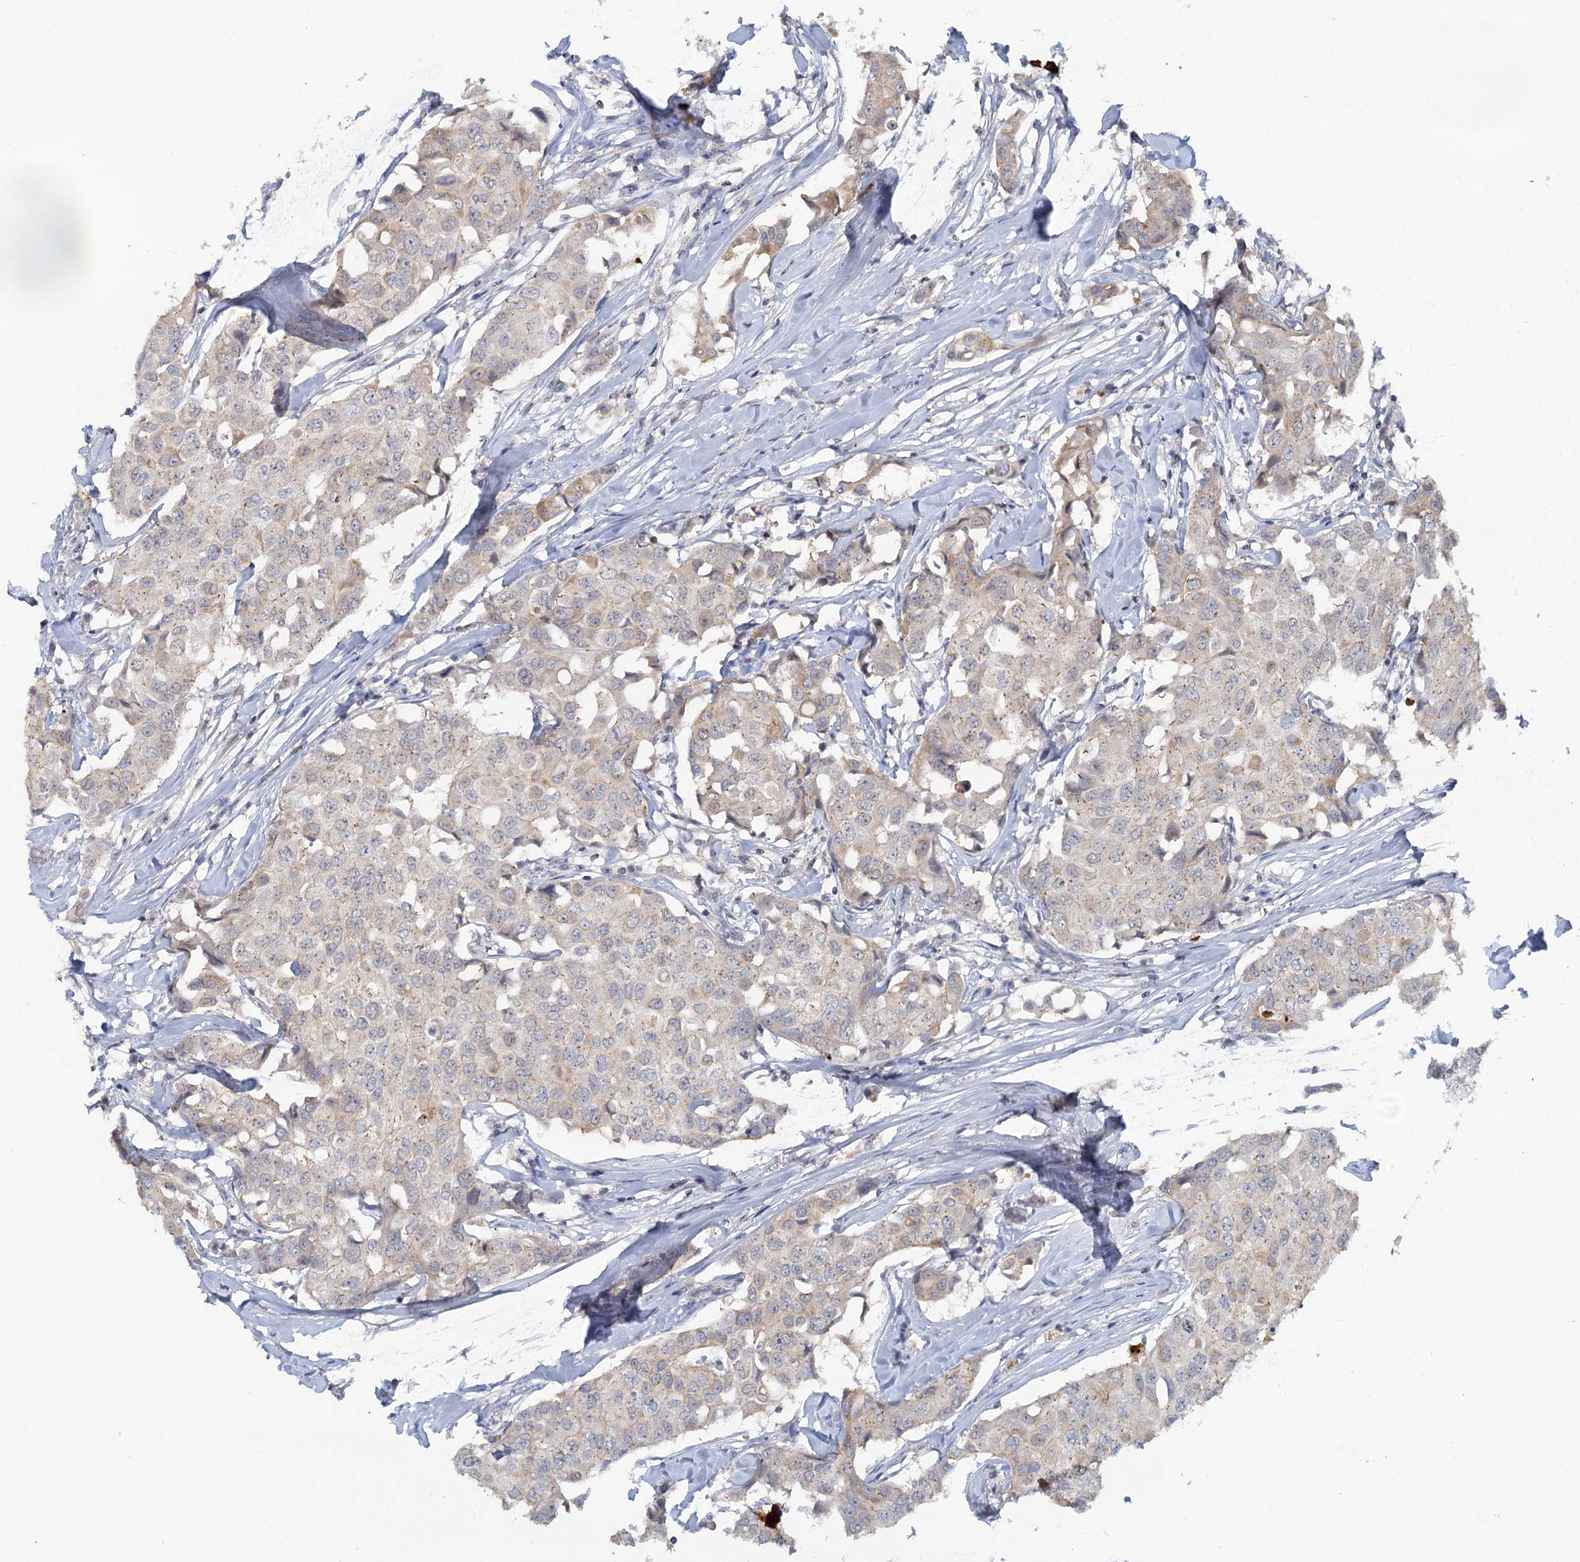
{"staining": {"intensity": "weak", "quantity": "<25%", "location": "cytoplasmic/membranous"}, "tissue": "breast cancer", "cell_type": "Tumor cells", "image_type": "cancer", "snomed": [{"axis": "morphology", "description": "Duct carcinoma"}, {"axis": "topography", "description": "Breast"}], "caption": "IHC of human breast intraductal carcinoma exhibits no staining in tumor cells. (DAB (3,3'-diaminobenzidine) immunohistochemistry, high magnification).", "gene": "GPATCH11", "patient": {"sex": "female", "age": 80}}